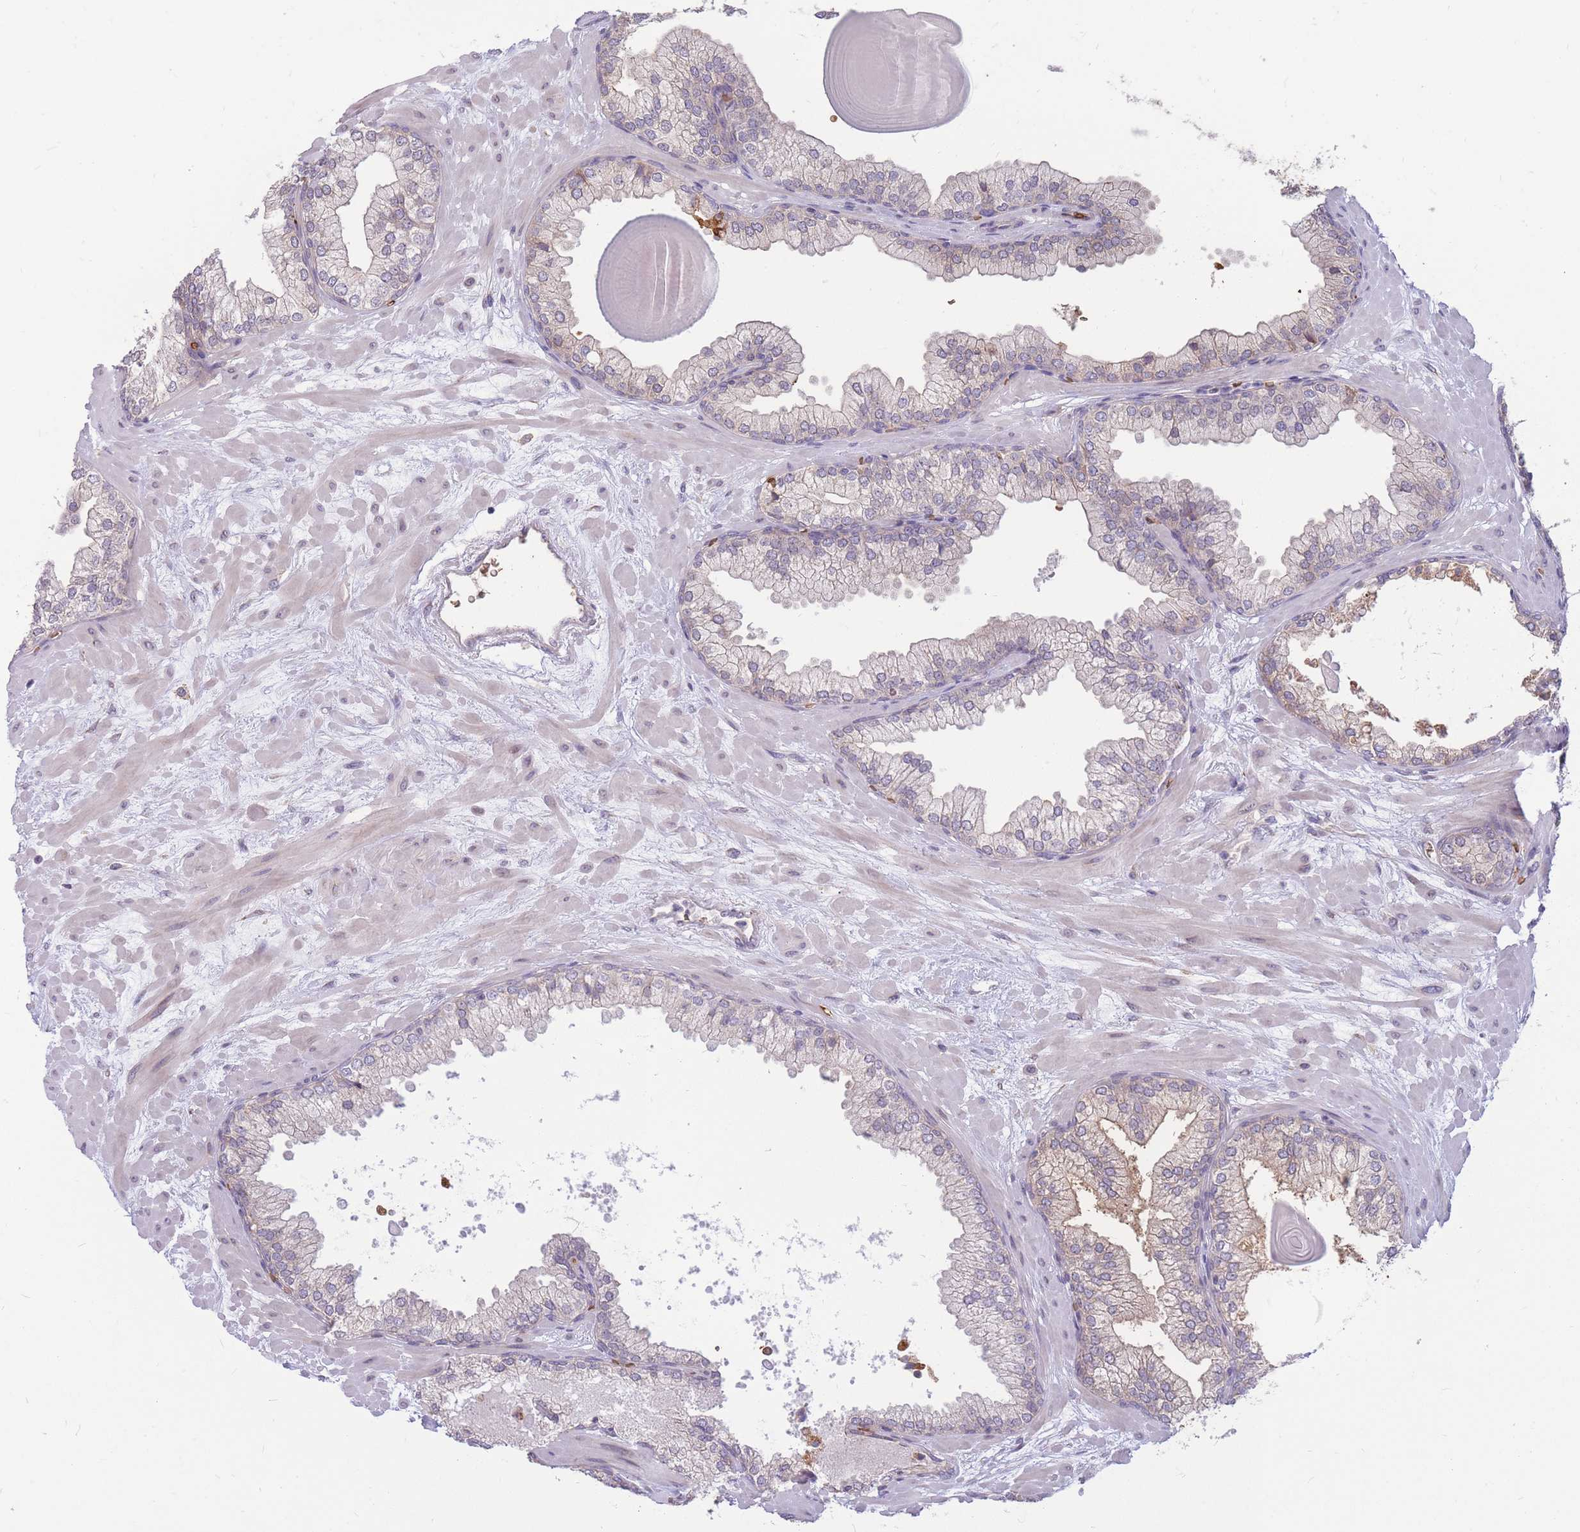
{"staining": {"intensity": "weak", "quantity": "25%-75%", "location": "cytoplasmic/membranous"}, "tissue": "prostate", "cell_type": "Glandular cells", "image_type": "normal", "snomed": [{"axis": "morphology", "description": "Normal tissue, NOS"}, {"axis": "topography", "description": "Prostate"}], "caption": "Glandular cells reveal low levels of weak cytoplasmic/membranous positivity in approximately 25%-75% of cells in unremarkable prostate. (DAB (3,3'-diaminobenzidine) IHC with brightfield microscopy, high magnification).", "gene": "ATP10D", "patient": {"sex": "male", "age": 61}}